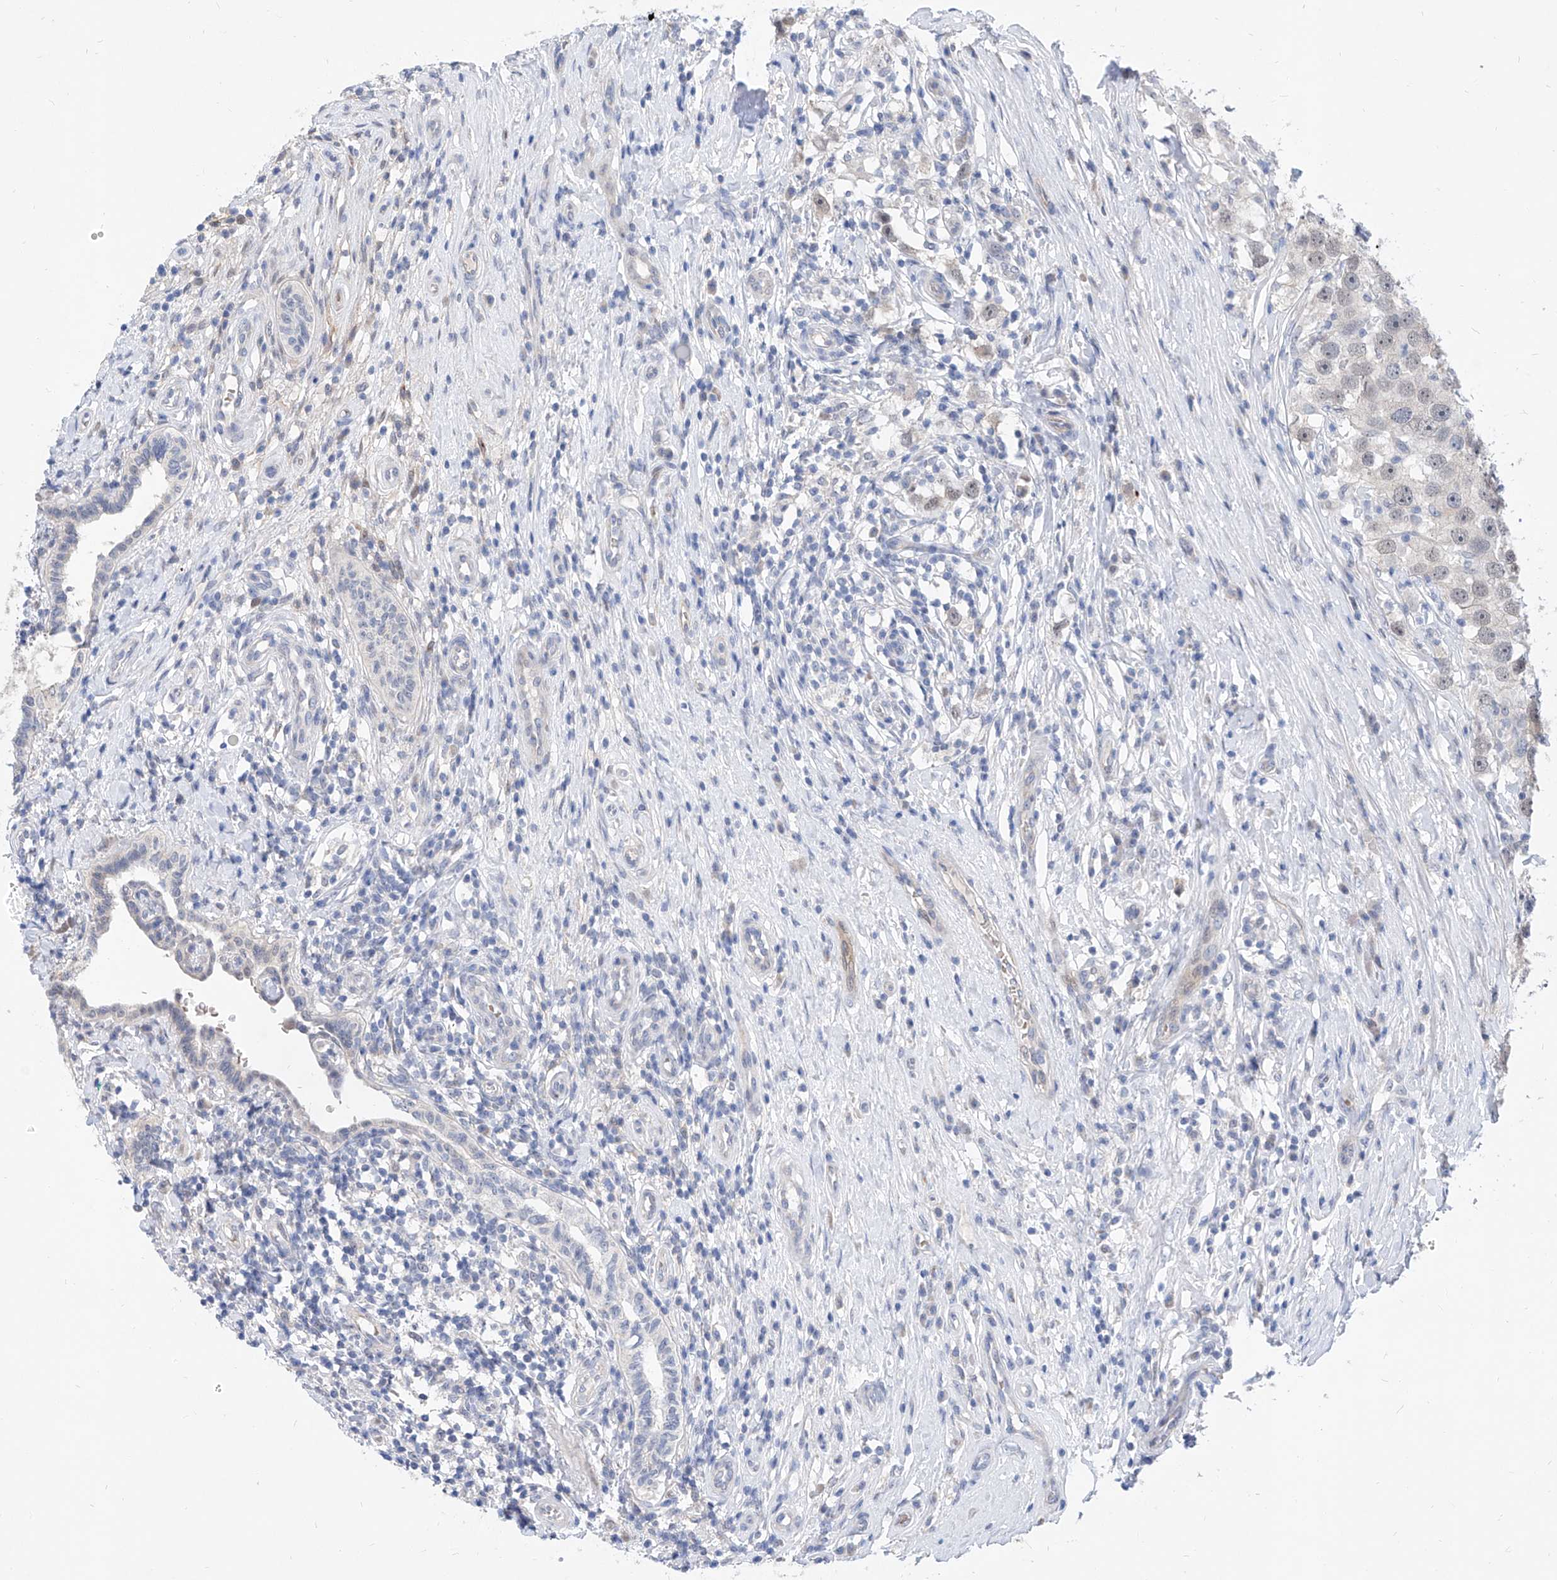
{"staining": {"intensity": "weak", "quantity": "25%-75%", "location": "nuclear"}, "tissue": "testis cancer", "cell_type": "Tumor cells", "image_type": "cancer", "snomed": [{"axis": "morphology", "description": "Seminoma, NOS"}, {"axis": "topography", "description": "Testis"}], "caption": "About 25%-75% of tumor cells in testis cancer (seminoma) display weak nuclear protein staining as visualized by brown immunohistochemical staining.", "gene": "BPTF", "patient": {"sex": "male", "age": 49}}